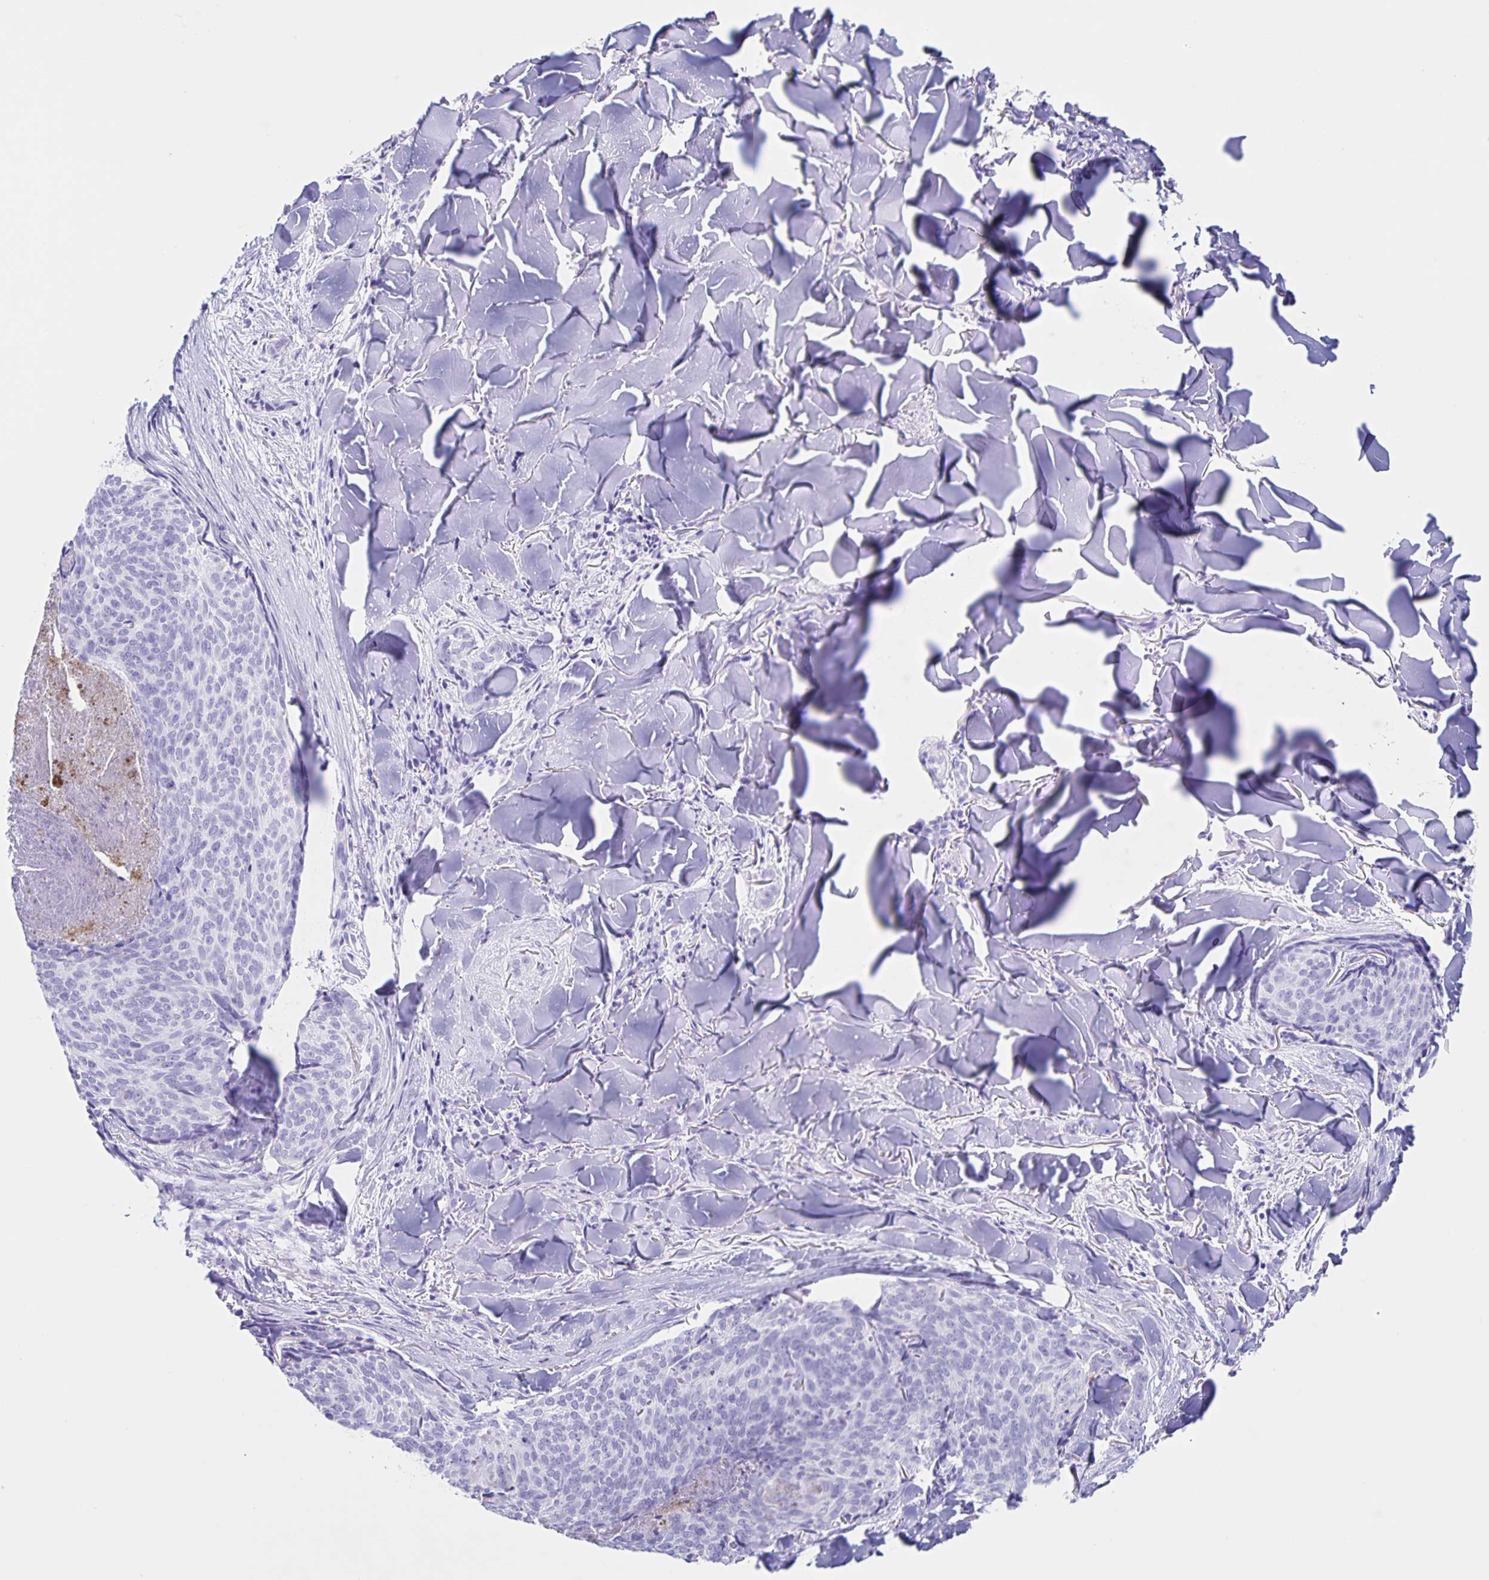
{"staining": {"intensity": "negative", "quantity": "none", "location": "none"}, "tissue": "skin cancer", "cell_type": "Tumor cells", "image_type": "cancer", "snomed": [{"axis": "morphology", "description": "Basal cell carcinoma"}, {"axis": "topography", "description": "Skin"}], "caption": "A high-resolution photomicrograph shows IHC staining of basal cell carcinoma (skin), which demonstrates no significant staining in tumor cells.", "gene": "C12orf56", "patient": {"sex": "female", "age": 82}}